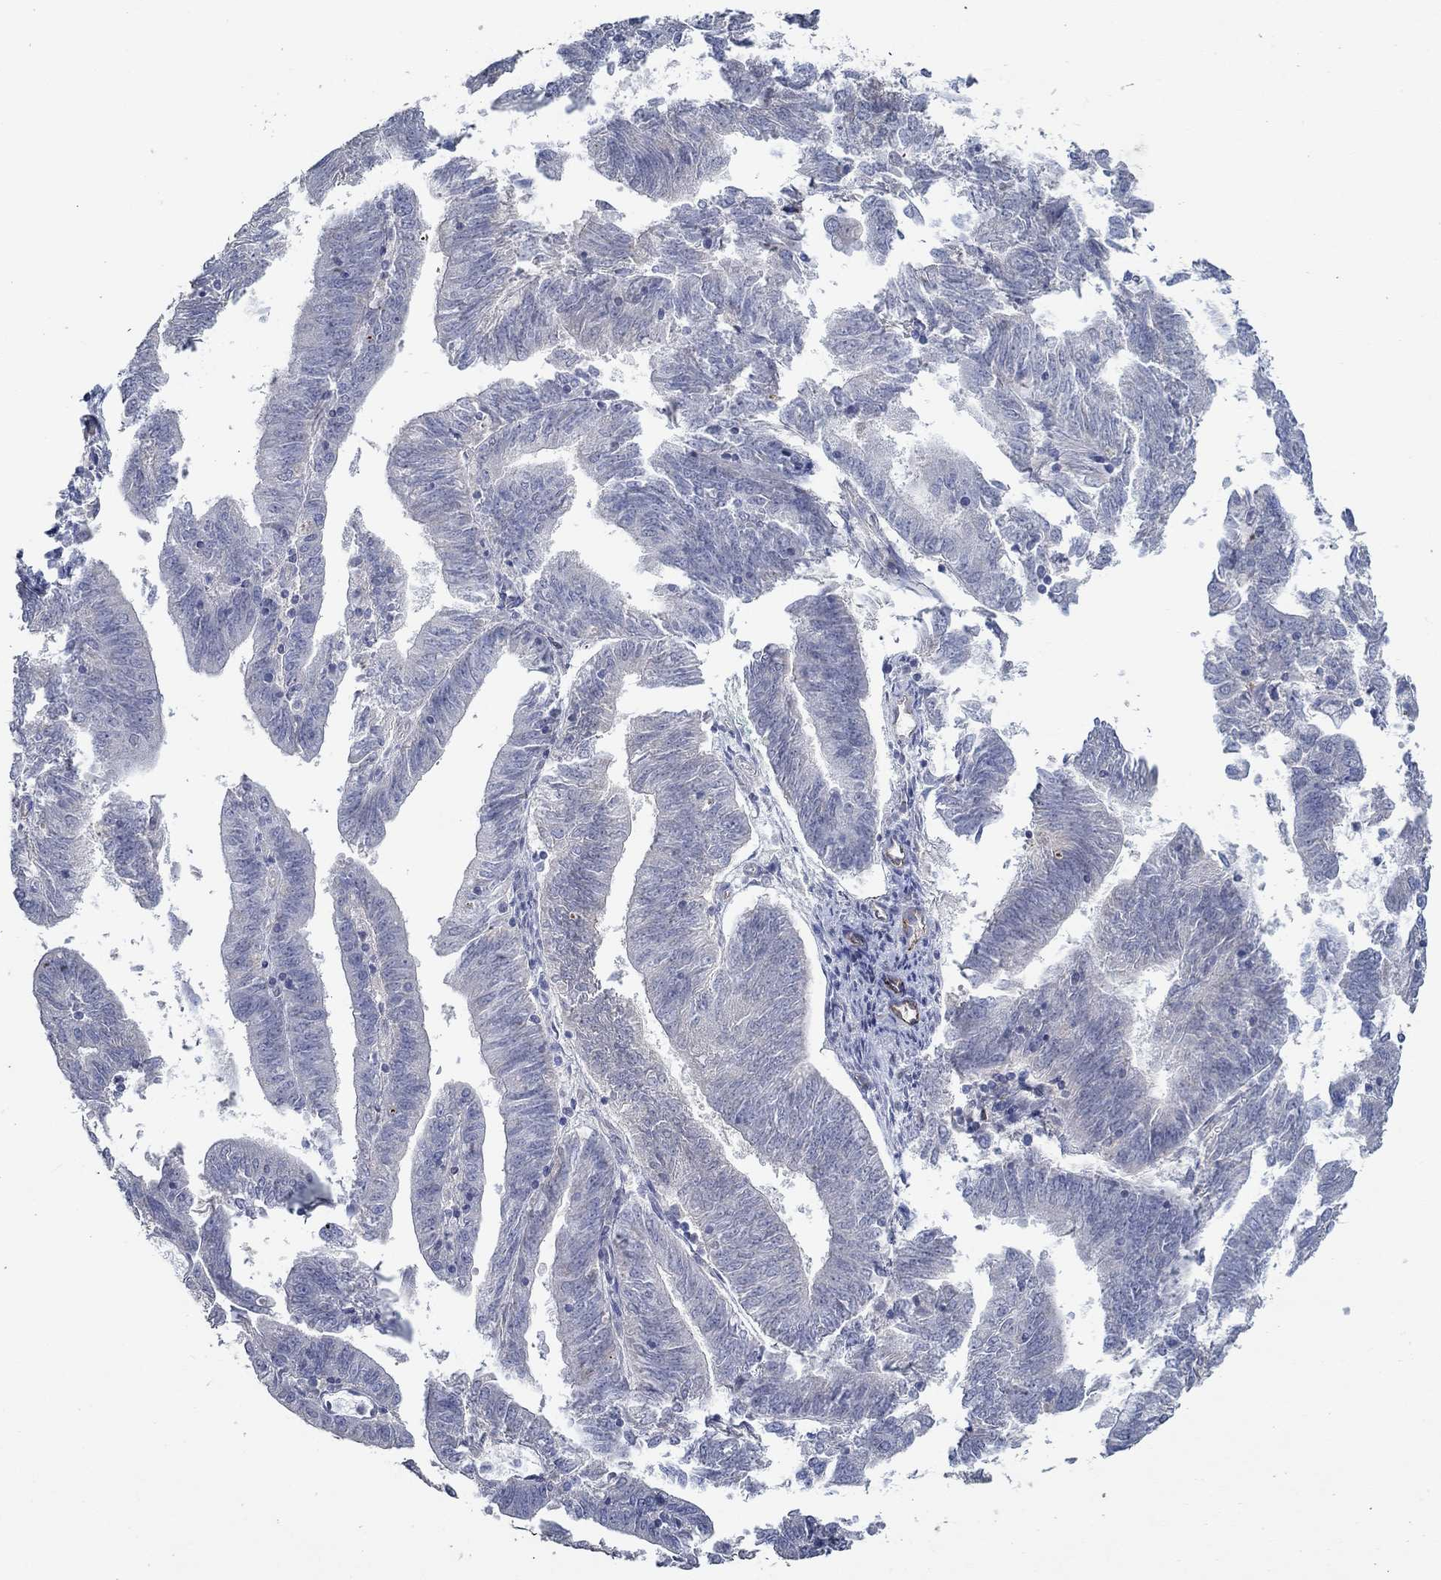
{"staining": {"intensity": "negative", "quantity": "none", "location": "none"}, "tissue": "endometrial cancer", "cell_type": "Tumor cells", "image_type": "cancer", "snomed": [{"axis": "morphology", "description": "Adenocarcinoma, NOS"}, {"axis": "topography", "description": "Endometrium"}], "caption": "The micrograph displays no staining of tumor cells in endometrial adenocarcinoma.", "gene": "GJA5", "patient": {"sex": "female", "age": 82}}